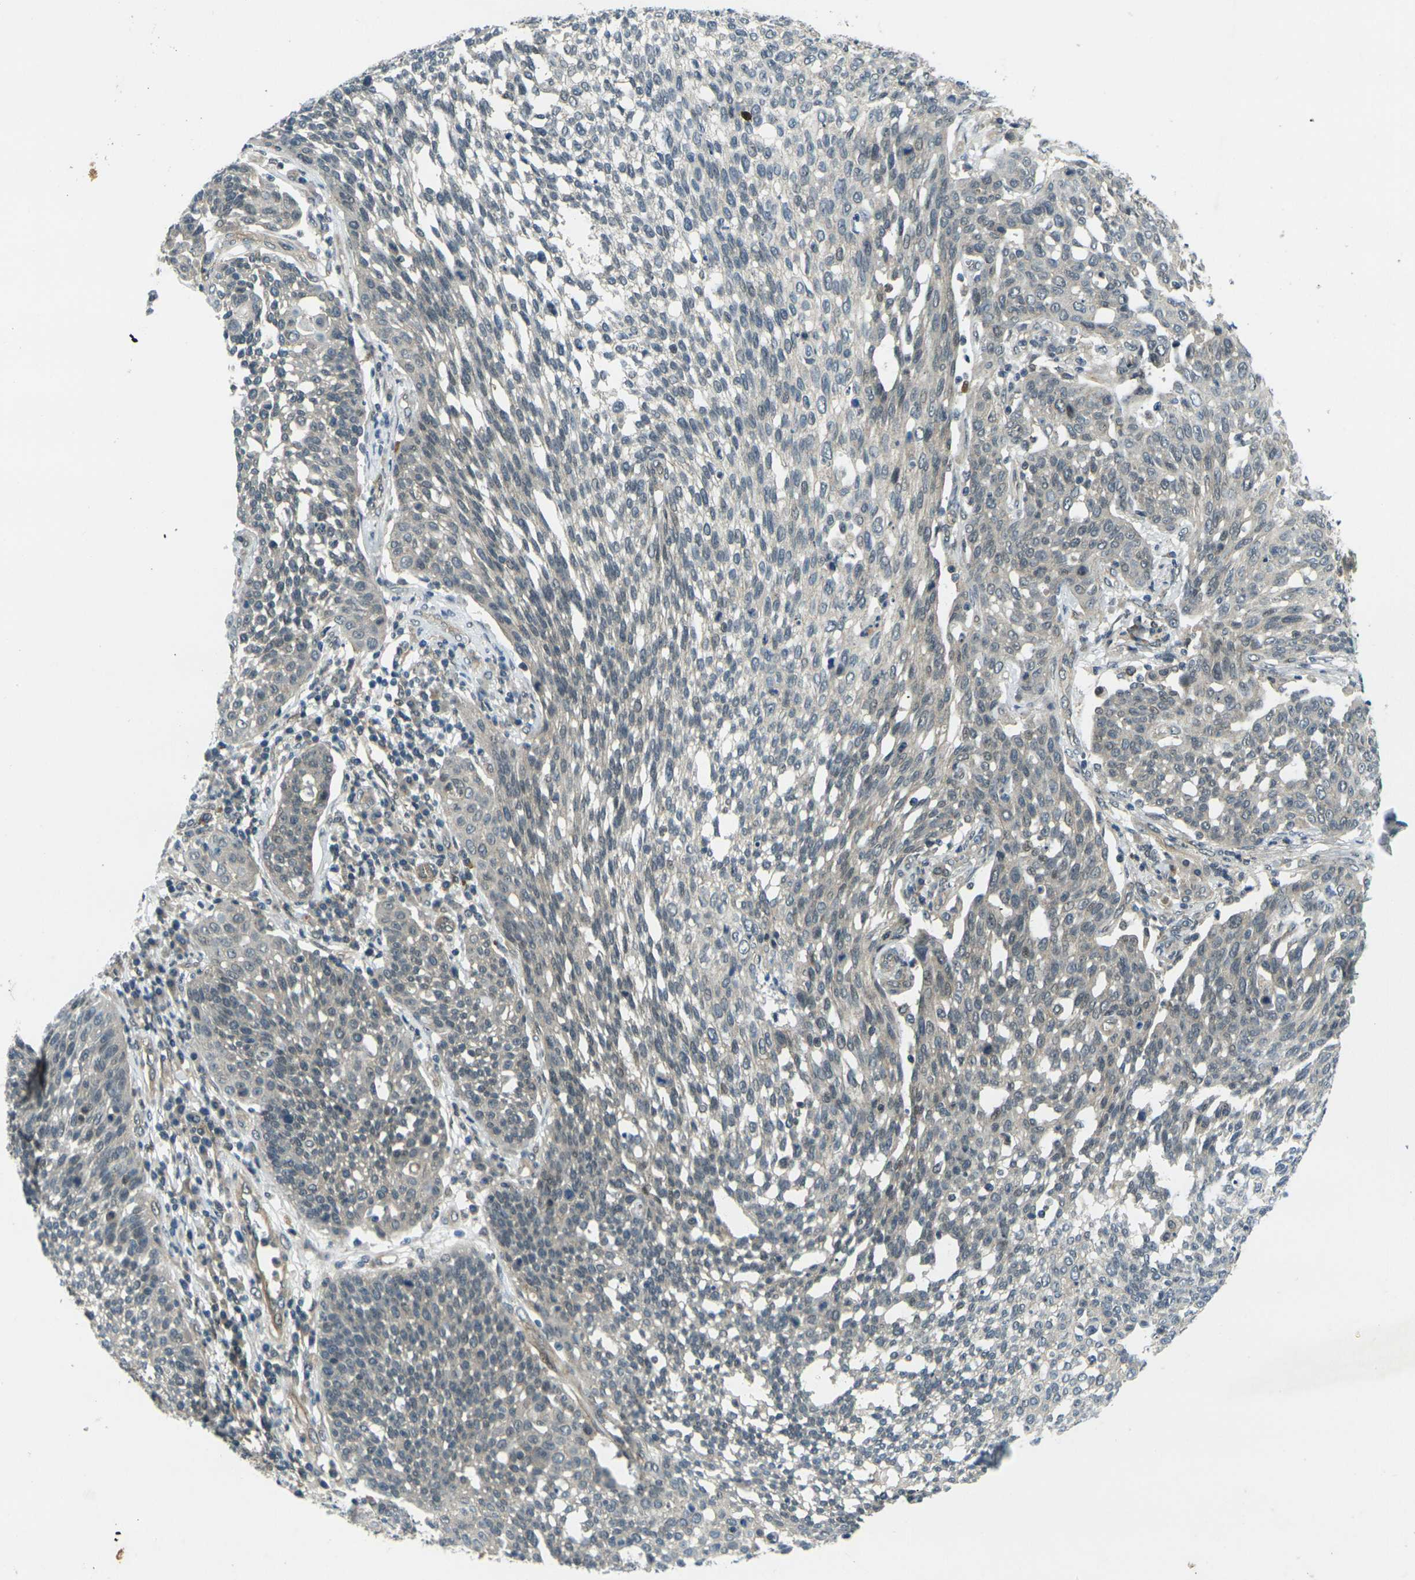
{"staining": {"intensity": "weak", "quantity": "<25%", "location": "cytoplasmic/membranous"}, "tissue": "cervical cancer", "cell_type": "Tumor cells", "image_type": "cancer", "snomed": [{"axis": "morphology", "description": "Squamous cell carcinoma, NOS"}, {"axis": "topography", "description": "Cervix"}], "caption": "Immunohistochemistry (IHC) image of neoplastic tissue: human cervical squamous cell carcinoma stained with DAB shows no significant protein staining in tumor cells.", "gene": "KCTD10", "patient": {"sex": "female", "age": 34}}